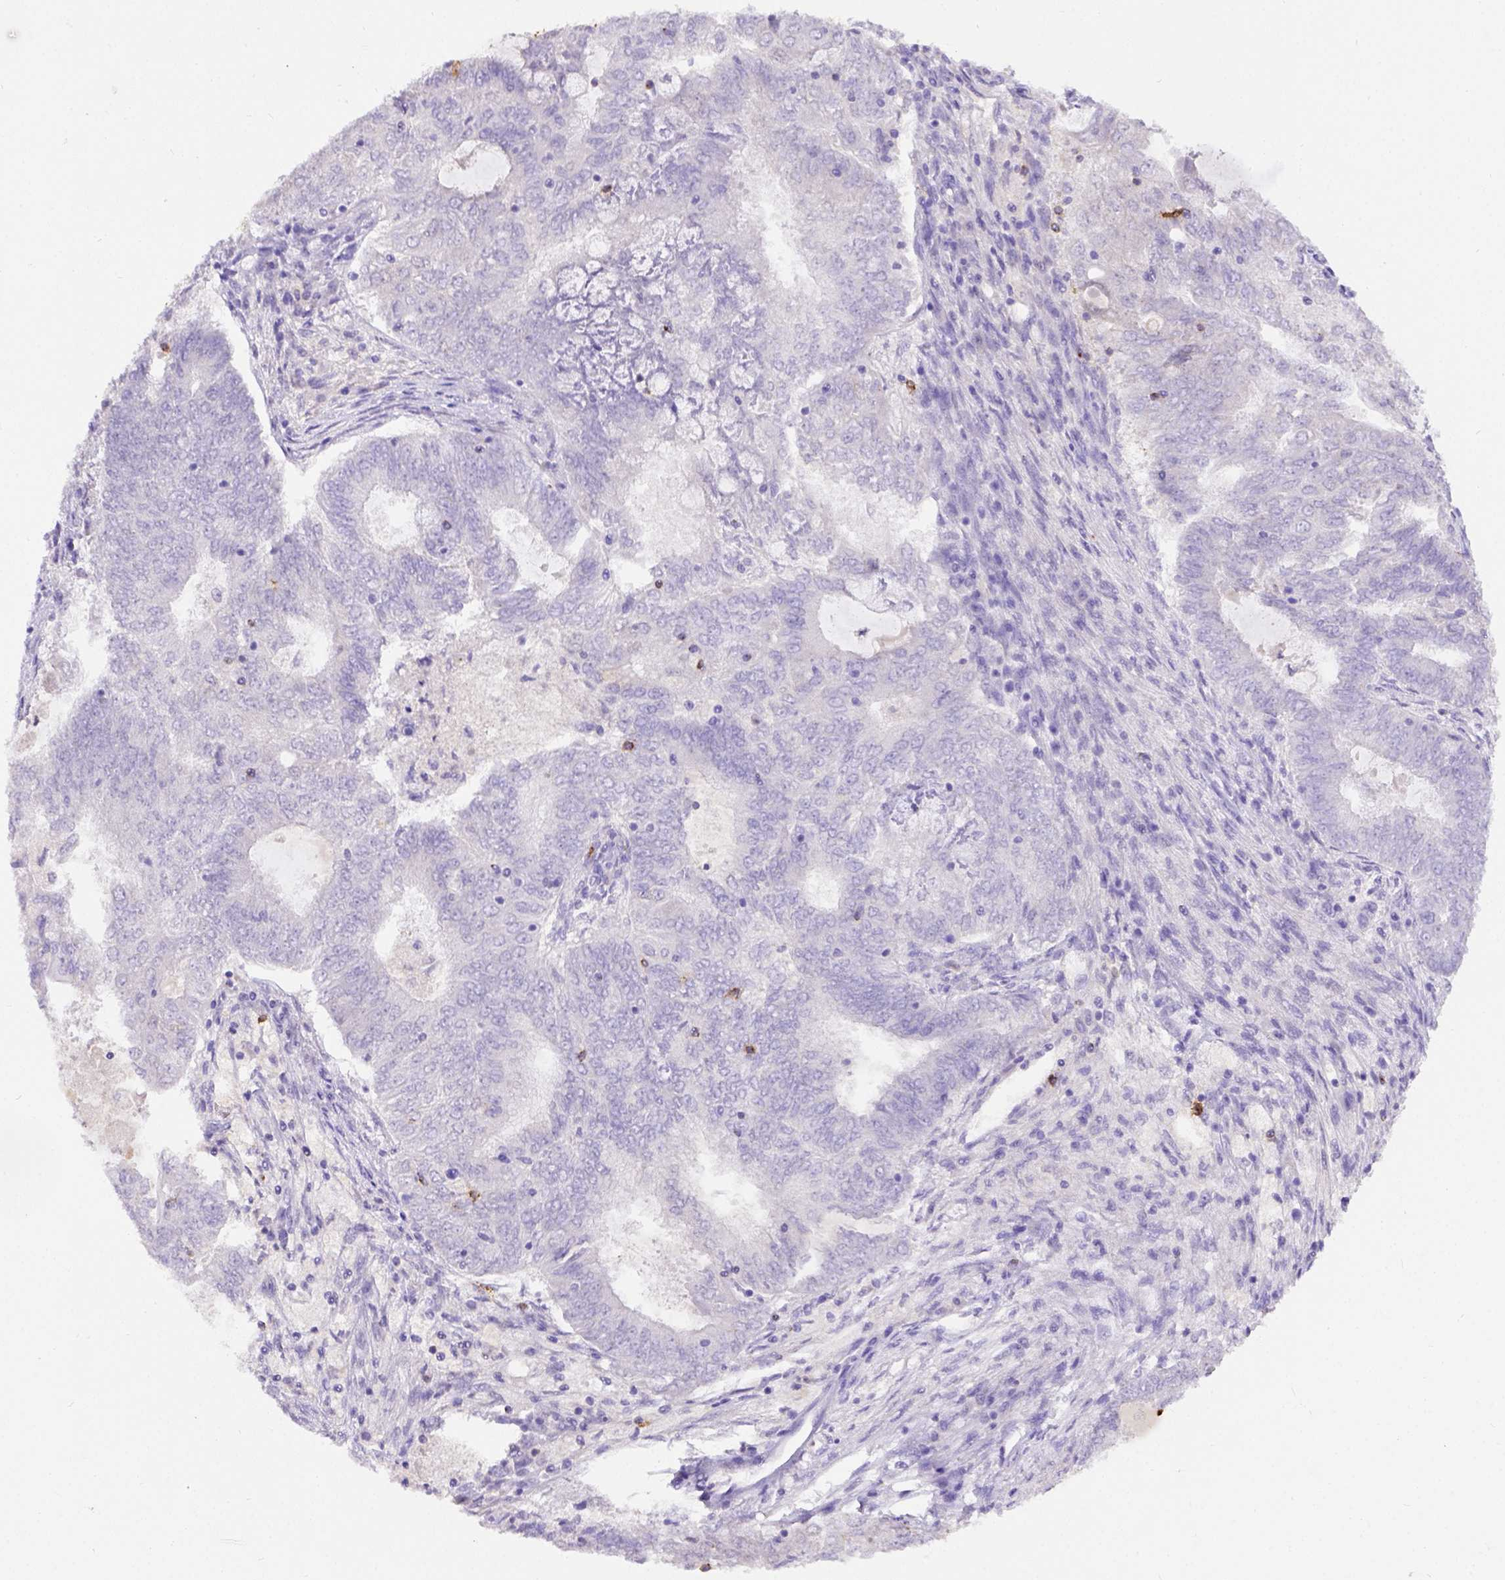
{"staining": {"intensity": "negative", "quantity": "none", "location": "none"}, "tissue": "endometrial cancer", "cell_type": "Tumor cells", "image_type": "cancer", "snomed": [{"axis": "morphology", "description": "Adenocarcinoma, NOS"}, {"axis": "topography", "description": "Endometrium"}], "caption": "Tumor cells show no significant expression in adenocarcinoma (endometrial).", "gene": "B3GAT1", "patient": {"sex": "female", "age": 62}}